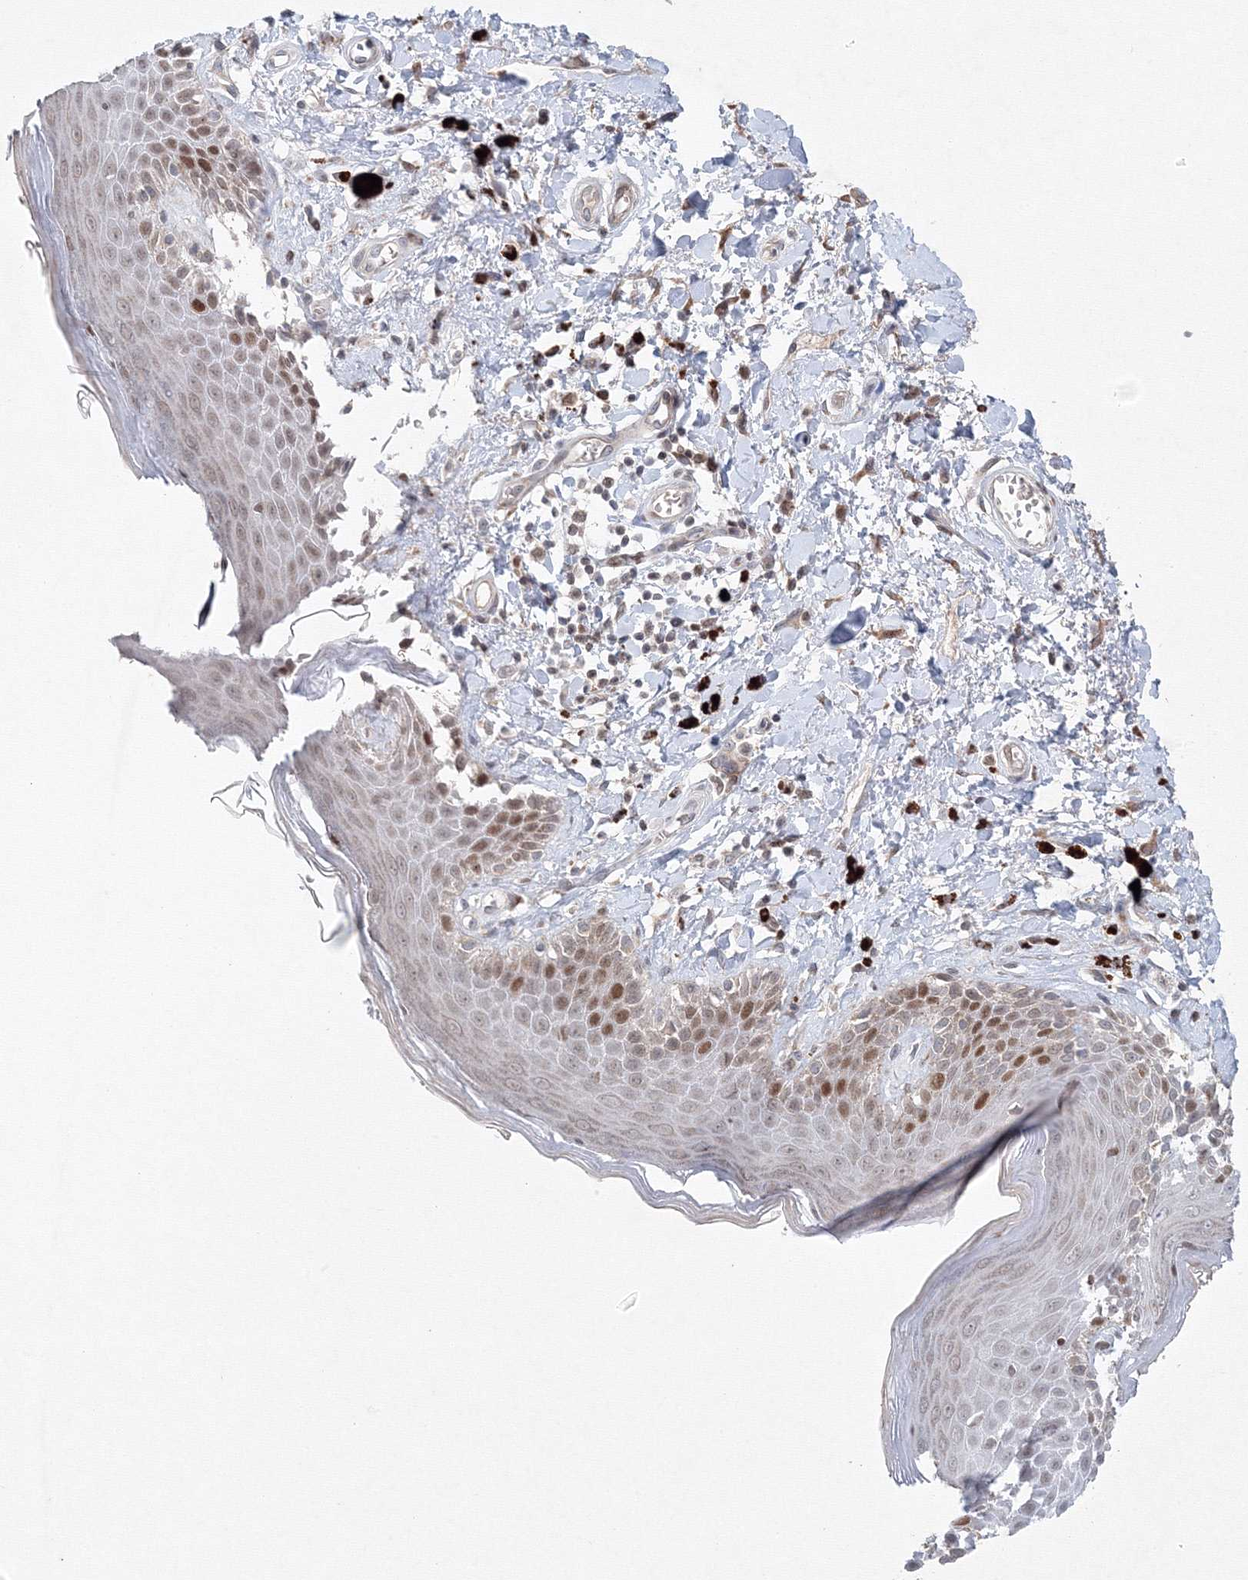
{"staining": {"intensity": "moderate", "quantity": "<25%", "location": "nuclear"}, "tissue": "skin", "cell_type": "Epidermal cells", "image_type": "normal", "snomed": [{"axis": "morphology", "description": "Normal tissue, NOS"}, {"axis": "topography", "description": "Anal"}], "caption": "This is a photomicrograph of immunohistochemistry (IHC) staining of normal skin, which shows moderate positivity in the nuclear of epidermal cells.", "gene": "KIF4A", "patient": {"sex": "female", "age": 78}}